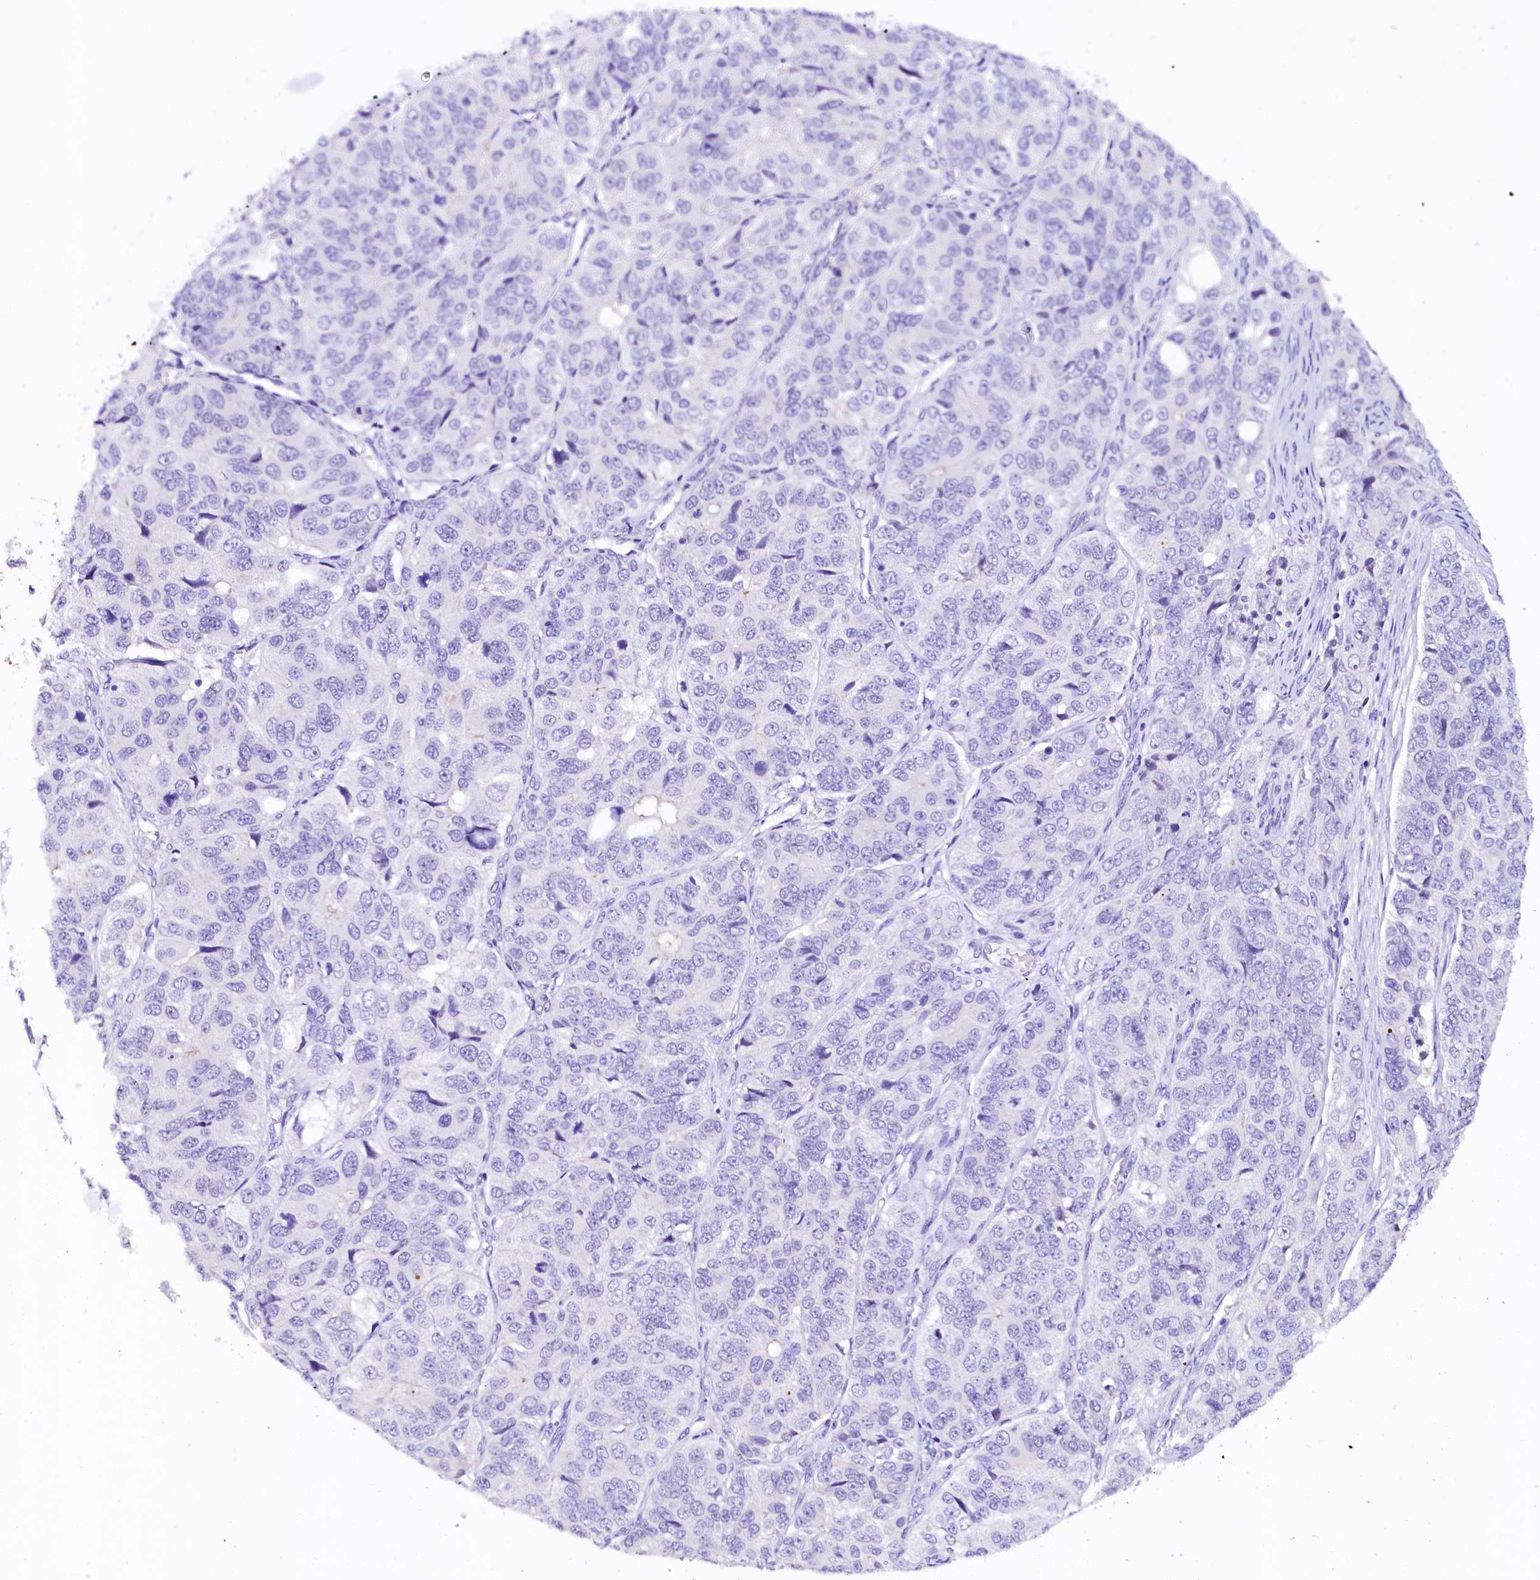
{"staining": {"intensity": "negative", "quantity": "none", "location": "none"}, "tissue": "ovarian cancer", "cell_type": "Tumor cells", "image_type": "cancer", "snomed": [{"axis": "morphology", "description": "Carcinoma, endometroid"}, {"axis": "topography", "description": "Ovary"}], "caption": "High power microscopy image of an immunohistochemistry micrograph of ovarian cancer (endometroid carcinoma), revealing no significant positivity in tumor cells.", "gene": "NALF1", "patient": {"sex": "female", "age": 51}}